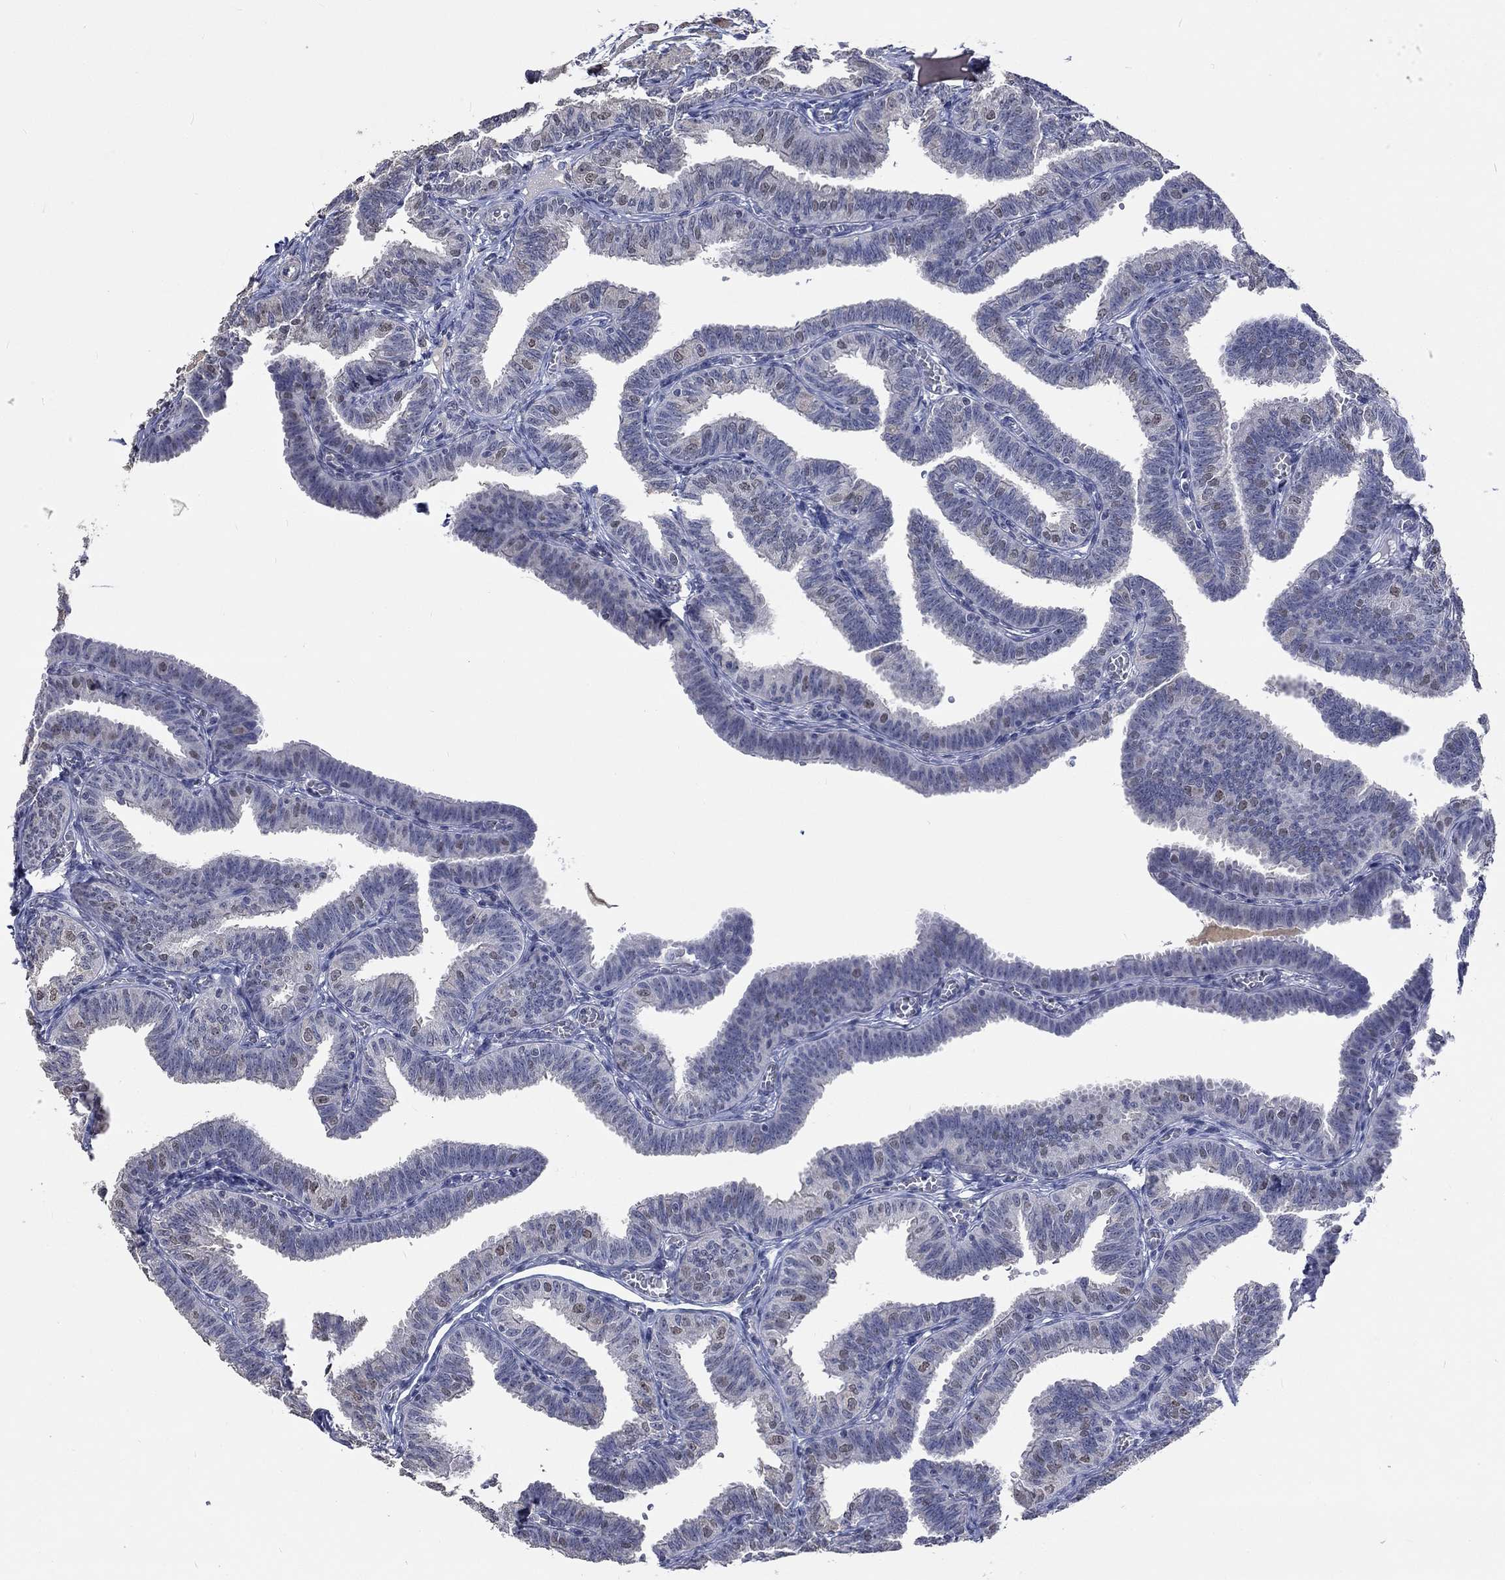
{"staining": {"intensity": "negative", "quantity": "none", "location": "none"}, "tissue": "fallopian tube", "cell_type": "Glandular cells", "image_type": "normal", "snomed": [{"axis": "morphology", "description": "Normal tissue, NOS"}, {"axis": "topography", "description": "Fallopian tube"}], "caption": "Immunohistochemistry (IHC) of normal fallopian tube exhibits no expression in glandular cells.", "gene": "ZBTB18", "patient": {"sex": "female", "age": 25}}